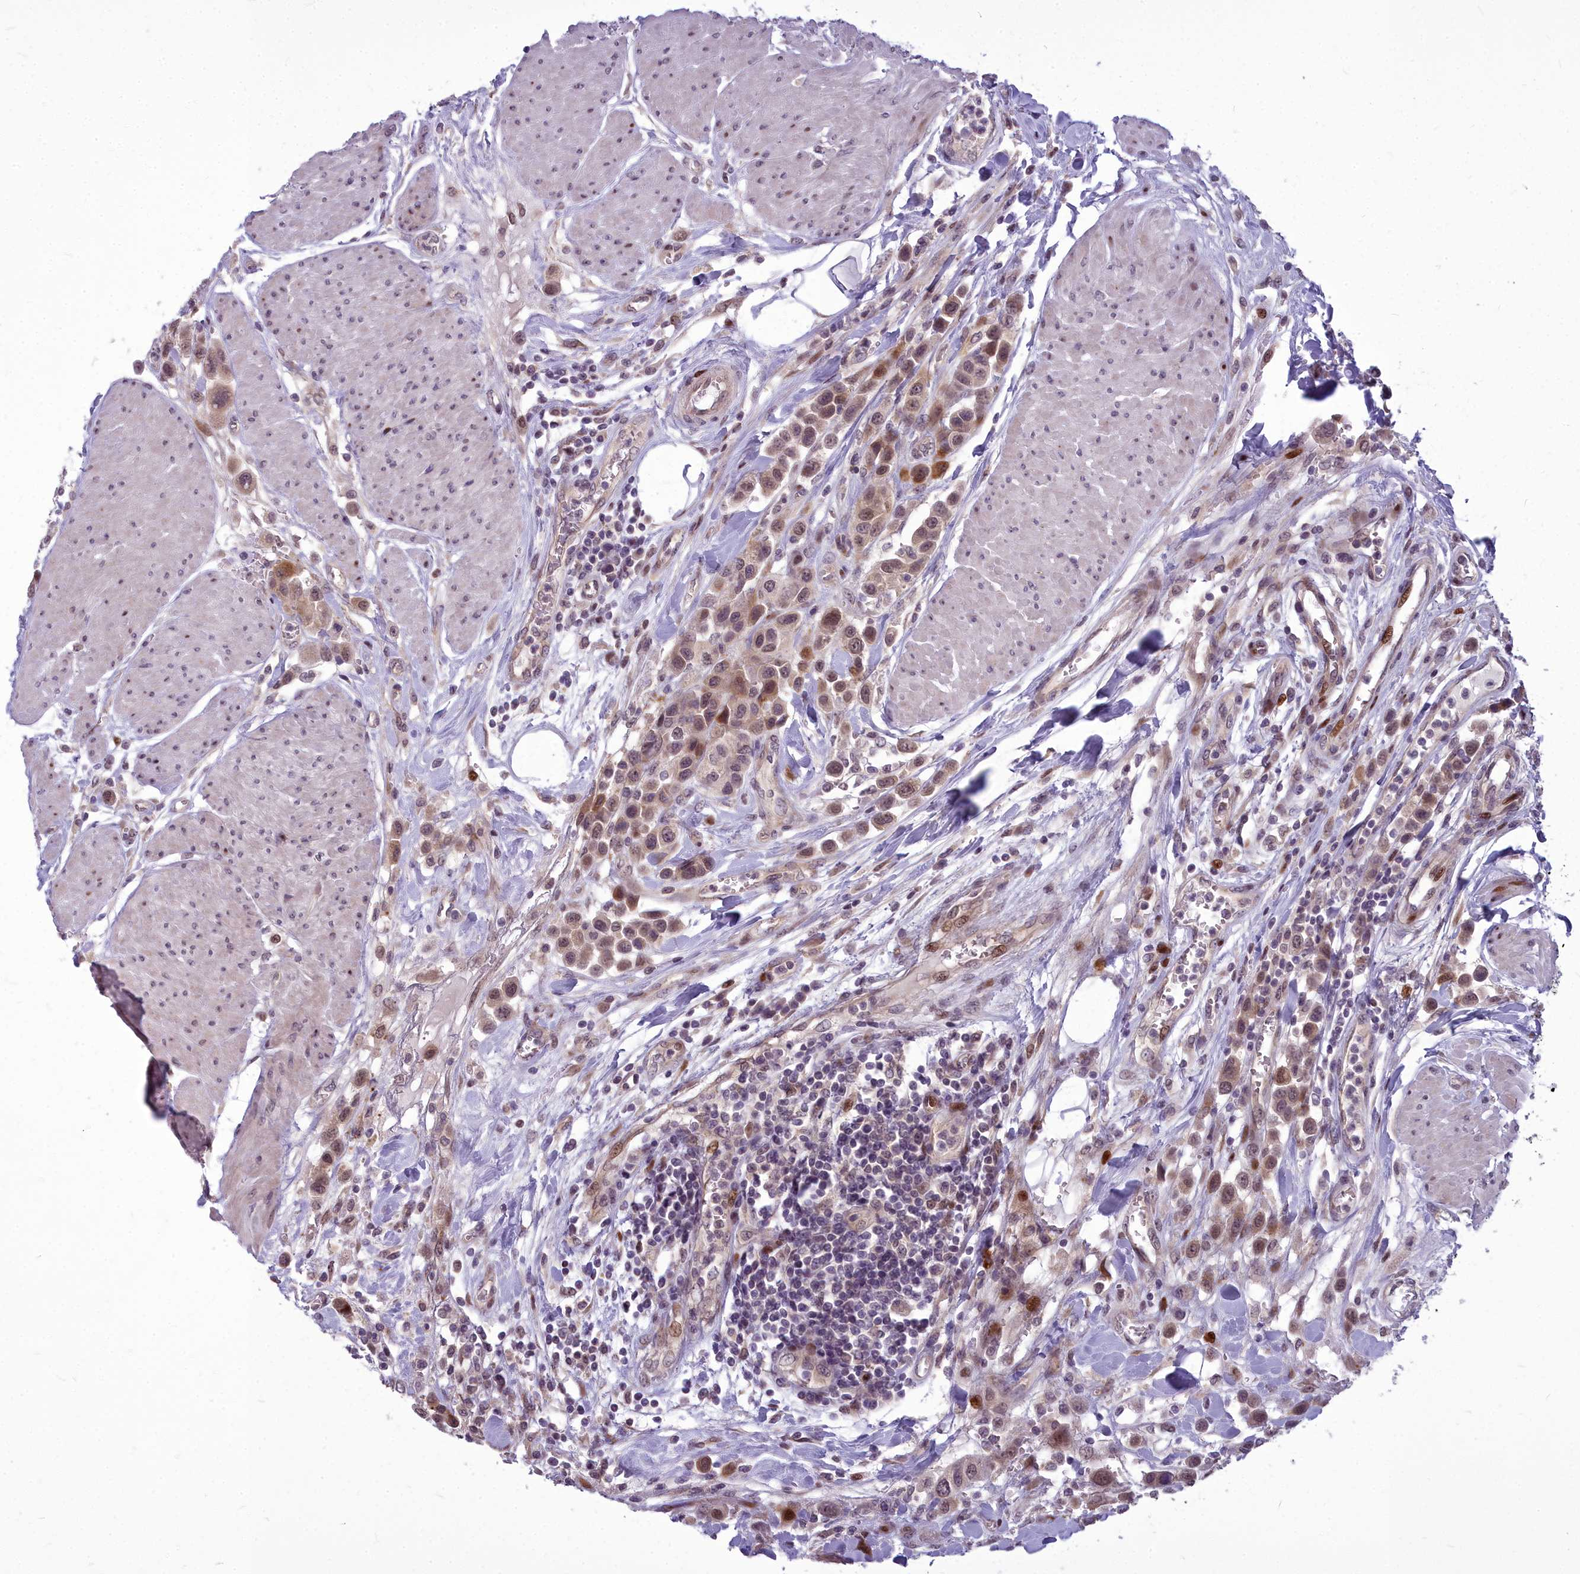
{"staining": {"intensity": "moderate", "quantity": ">75%", "location": "nuclear"}, "tissue": "urothelial cancer", "cell_type": "Tumor cells", "image_type": "cancer", "snomed": [{"axis": "morphology", "description": "Urothelial carcinoma, High grade"}, {"axis": "topography", "description": "Urinary bladder"}], "caption": "Urothelial cancer stained for a protein (brown) displays moderate nuclear positive staining in about >75% of tumor cells.", "gene": "AP1M1", "patient": {"sex": "male", "age": 50}}